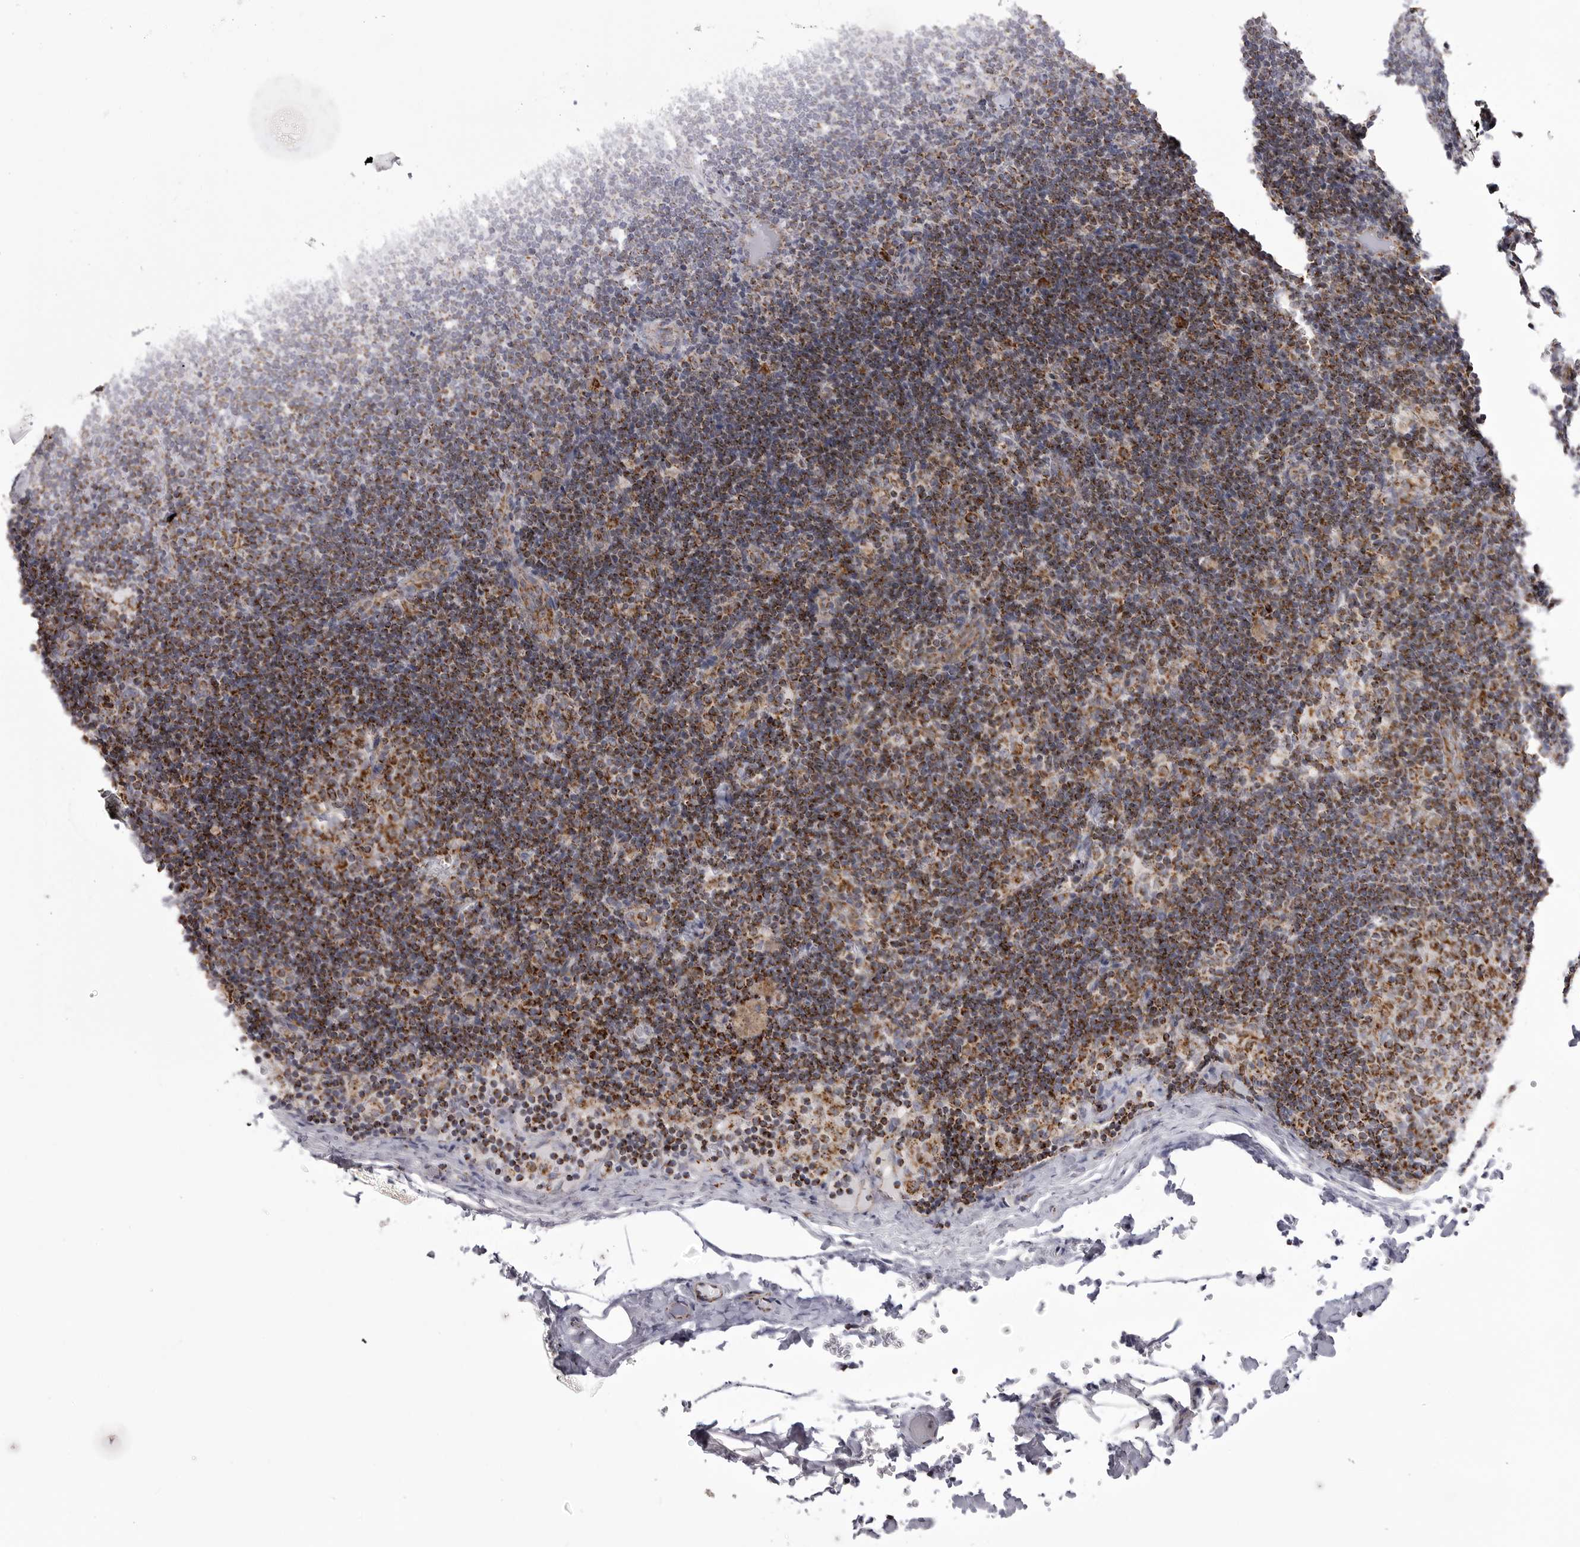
{"staining": {"intensity": "moderate", "quantity": ">75%", "location": "cytoplasmic/membranous"}, "tissue": "lymph node", "cell_type": "Germinal center cells", "image_type": "normal", "snomed": [{"axis": "morphology", "description": "Normal tissue, NOS"}, {"axis": "topography", "description": "Lymph node"}], "caption": "Germinal center cells show medium levels of moderate cytoplasmic/membranous expression in approximately >75% of cells in unremarkable human lymph node.", "gene": "TUFM", "patient": {"sex": "female", "age": 14}}